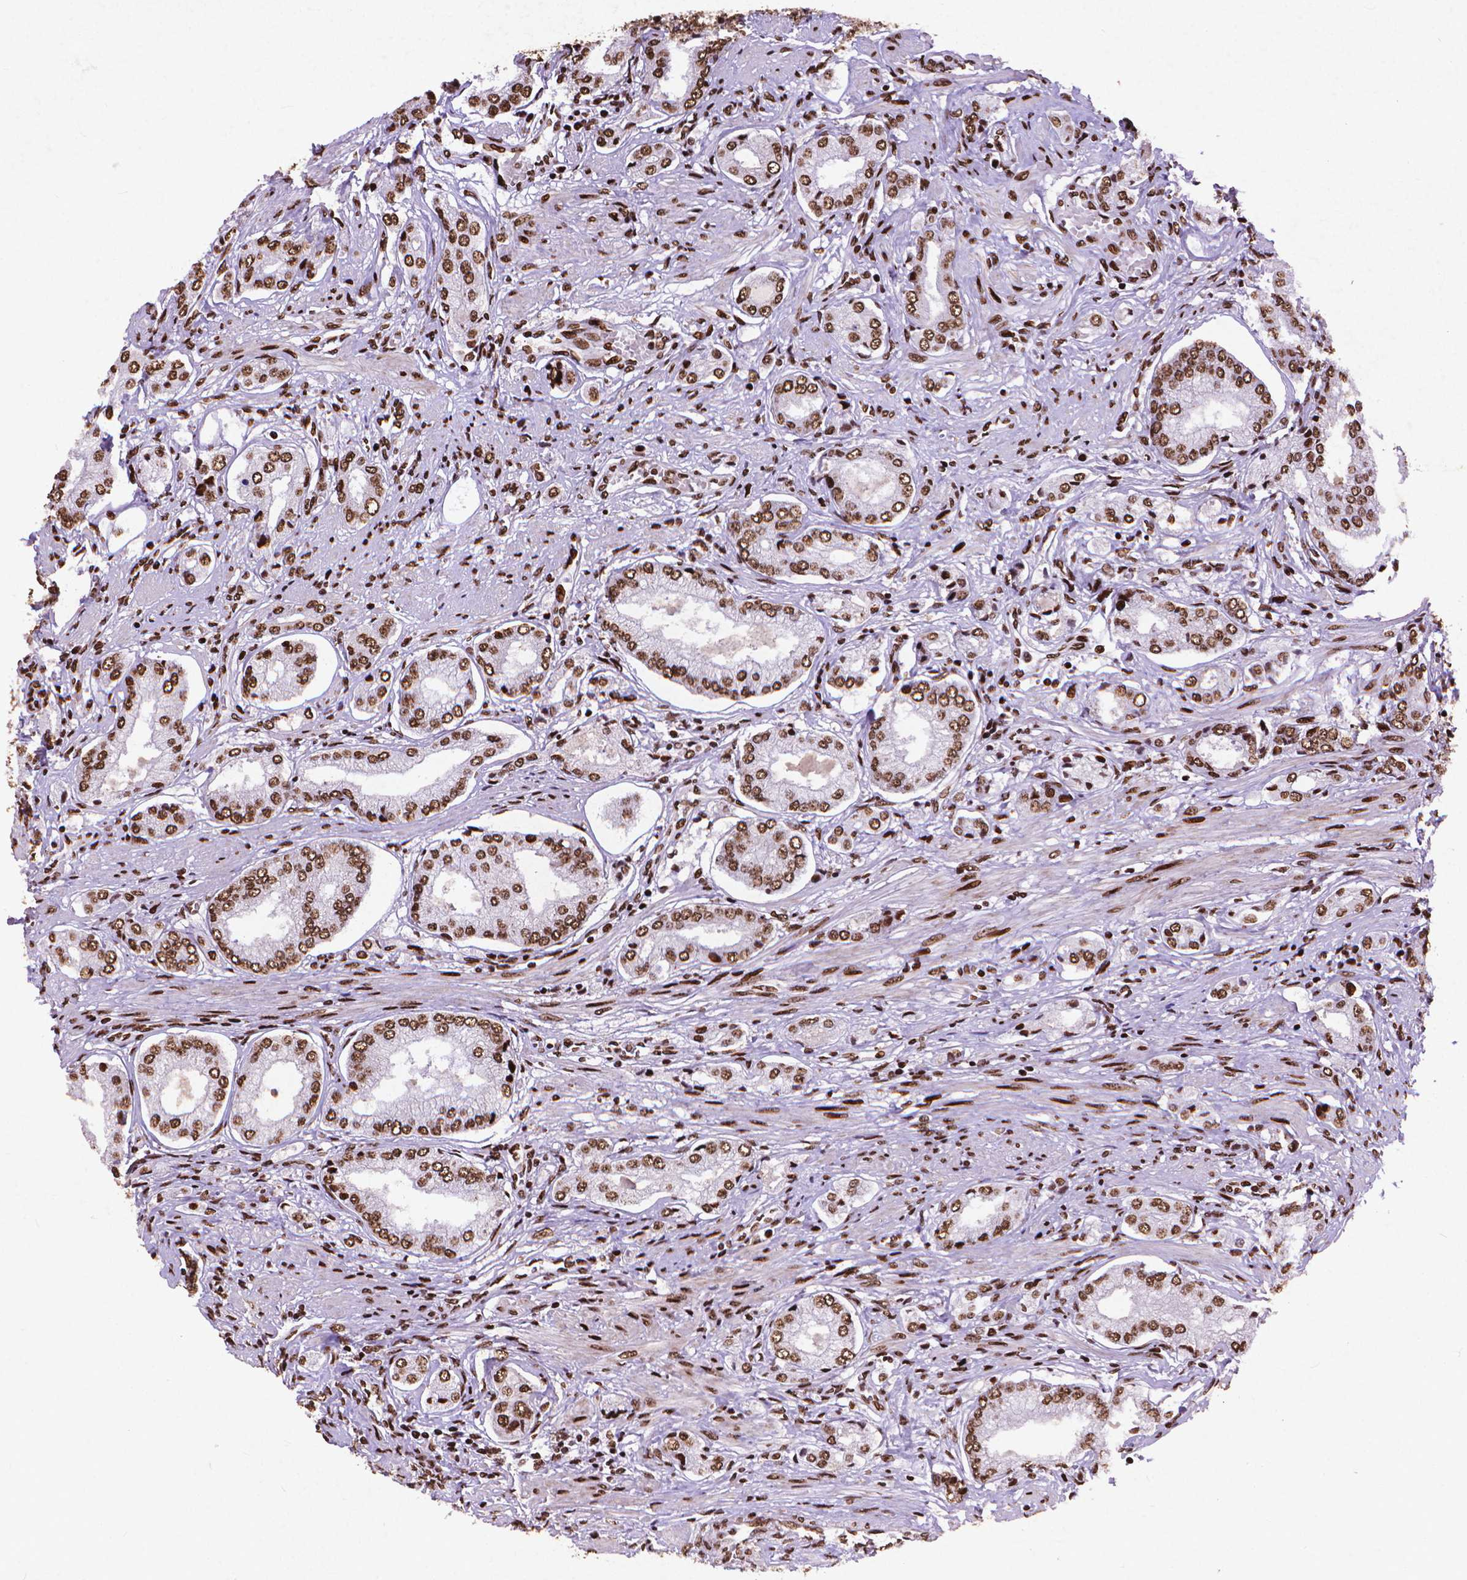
{"staining": {"intensity": "moderate", "quantity": ">75%", "location": "nuclear"}, "tissue": "prostate cancer", "cell_type": "Tumor cells", "image_type": "cancer", "snomed": [{"axis": "morphology", "description": "Adenocarcinoma, NOS"}, {"axis": "topography", "description": "Prostate"}], "caption": "IHC (DAB) staining of prostate cancer shows moderate nuclear protein positivity in approximately >75% of tumor cells.", "gene": "CITED2", "patient": {"sex": "male", "age": 63}}